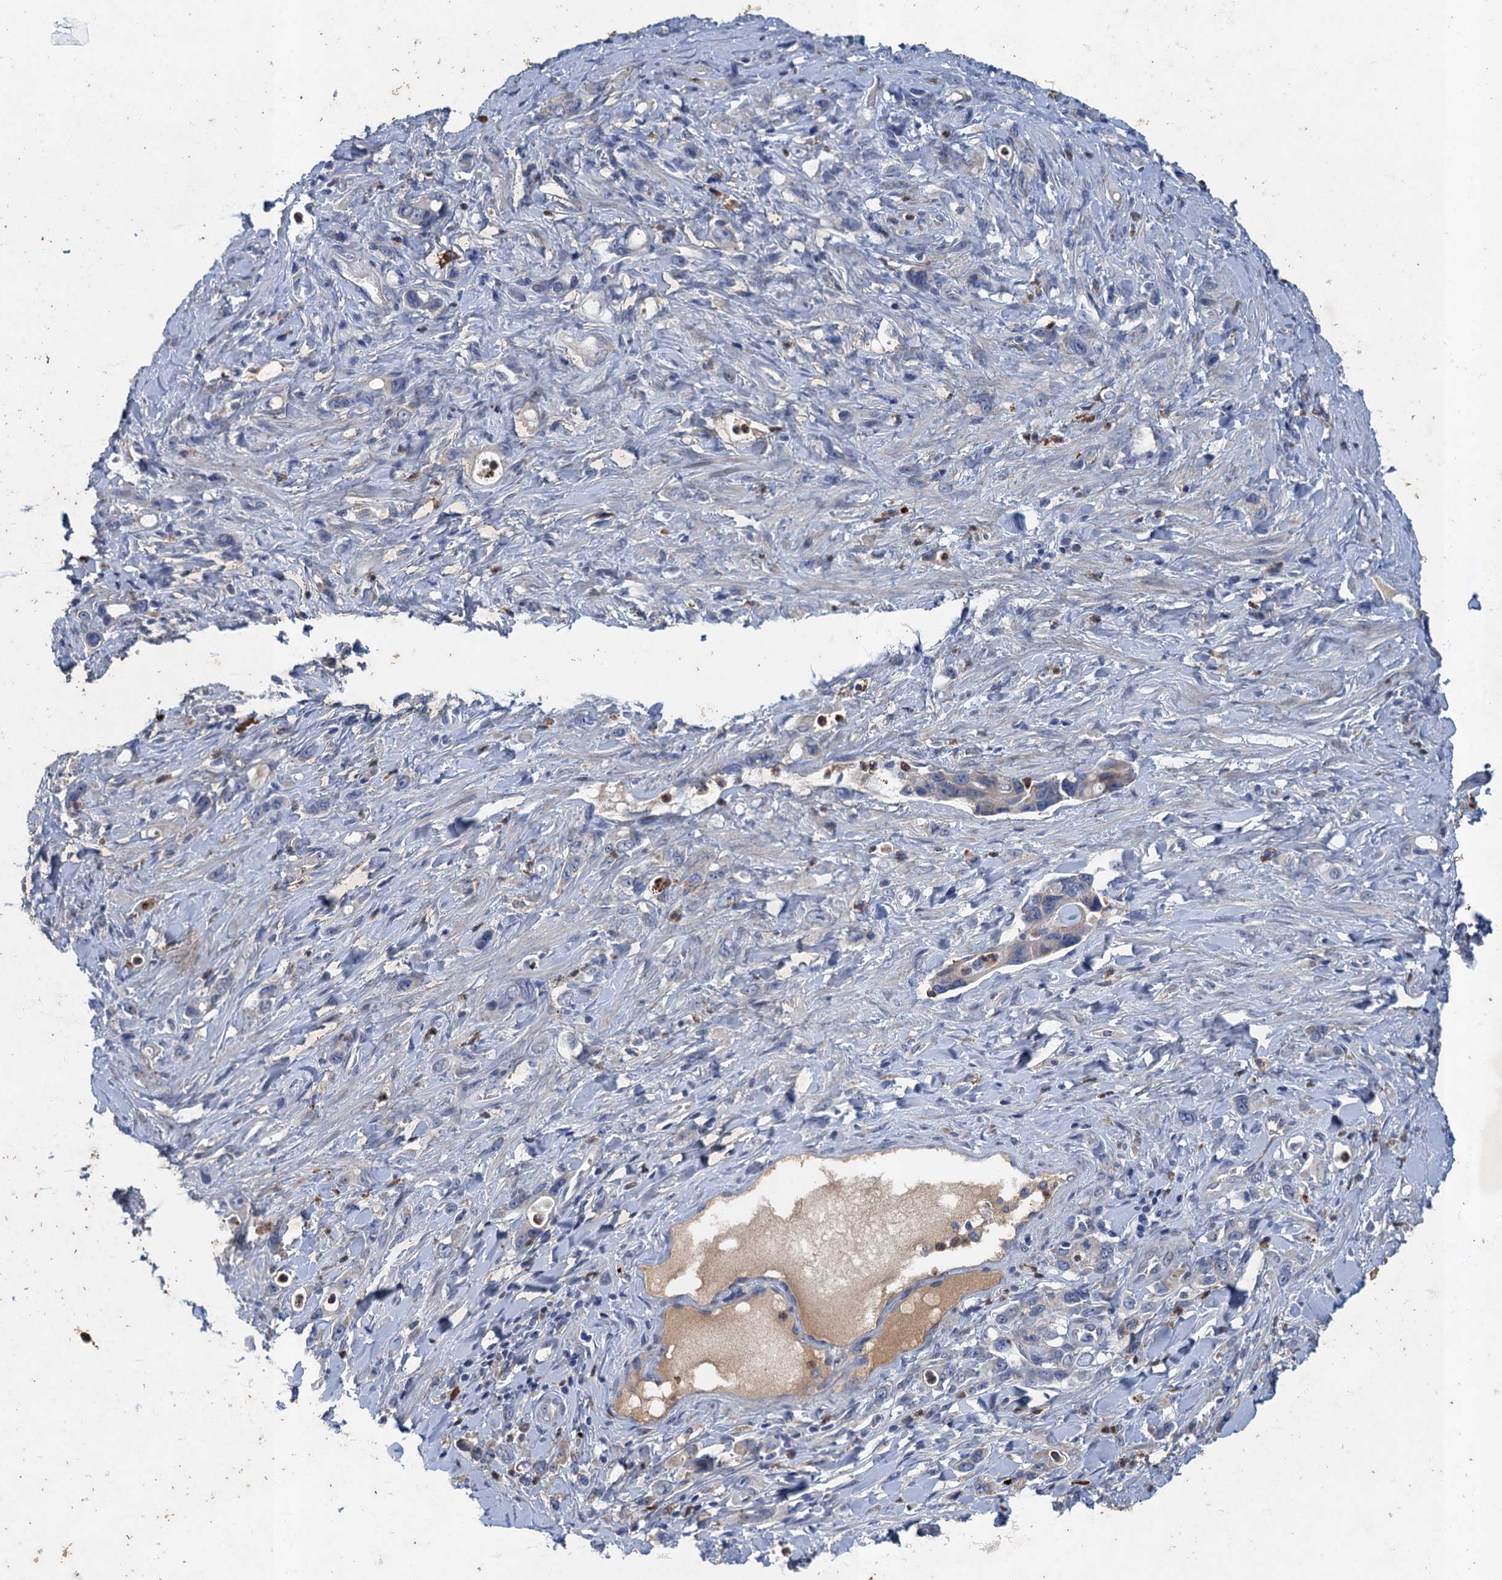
{"staining": {"intensity": "negative", "quantity": "none", "location": "none"}, "tissue": "stomach cancer", "cell_type": "Tumor cells", "image_type": "cancer", "snomed": [{"axis": "morphology", "description": "Adenocarcinoma, NOS"}, {"axis": "topography", "description": "Stomach, lower"}], "caption": "Stomach cancer was stained to show a protein in brown. There is no significant expression in tumor cells. The staining was performed using DAB to visualize the protein expression in brown, while the nuclei were stained in blue with hematoxylin (Magnification: 20x).", "gene": "TPCN1", "patient": {"sex": "female", "age": 43}}